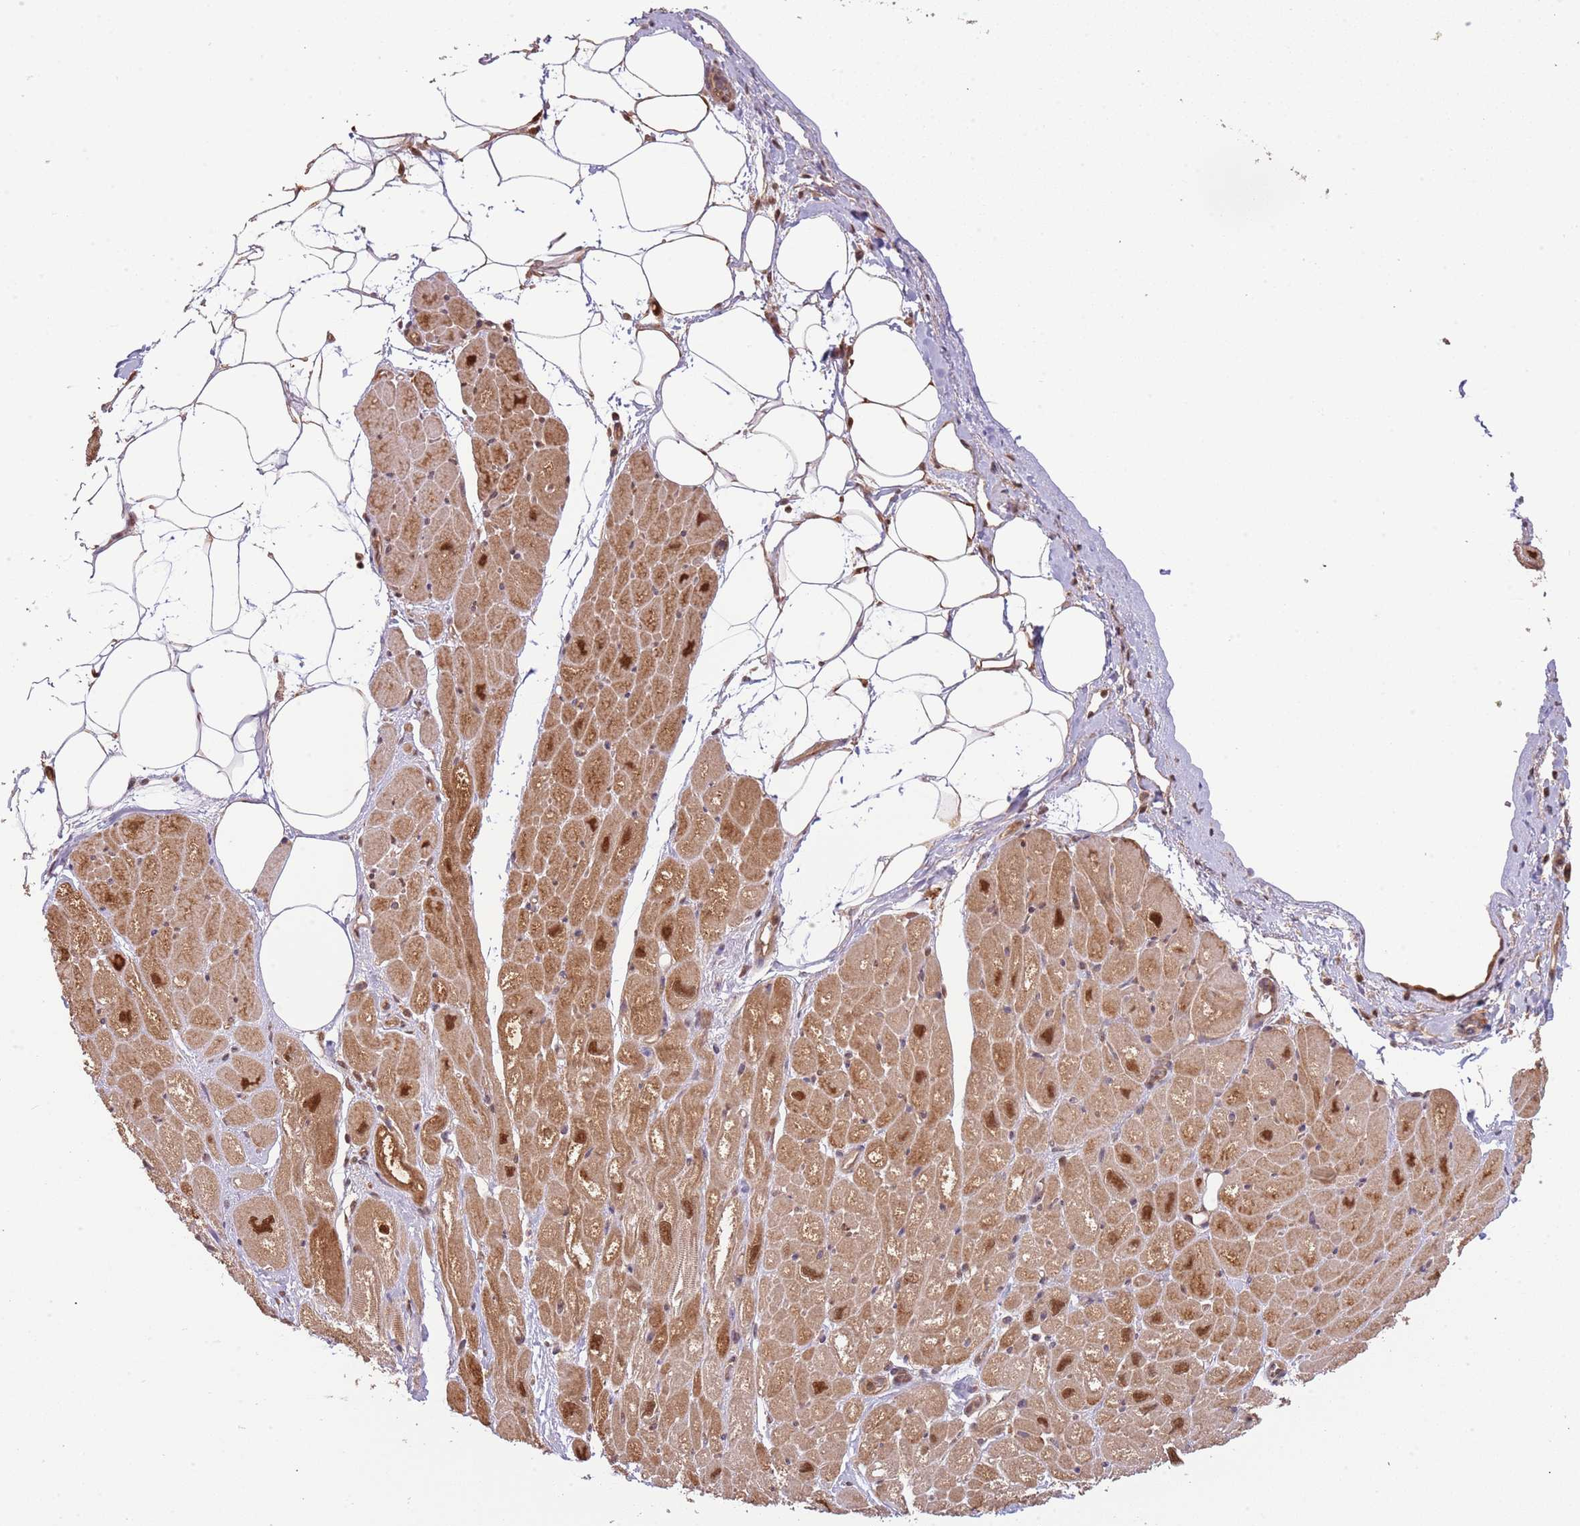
{"staining": {"intensity": "moderate", "quantity": ">75%", "location": "cytoplasmic/membranous,nuclear"}, "tissue": "heart muscle", "cell_type": "Cardiomyocytes", "image_type": "normal", "snomed": [{"axis": "morphology", "description": "Normal tissue, NOS"}, {"axis": "topography", "description": "Heart"}], "caption": "The histopathology image shows immunohistochemical staining of normal heart muscle. There is moderate cytoplasmic/membranous,nuclear positivity is identified in approximately >75% of cardiomyocytes.", "gene": "PLSCR5", "patient": {"sex": "male", "age": 50}}